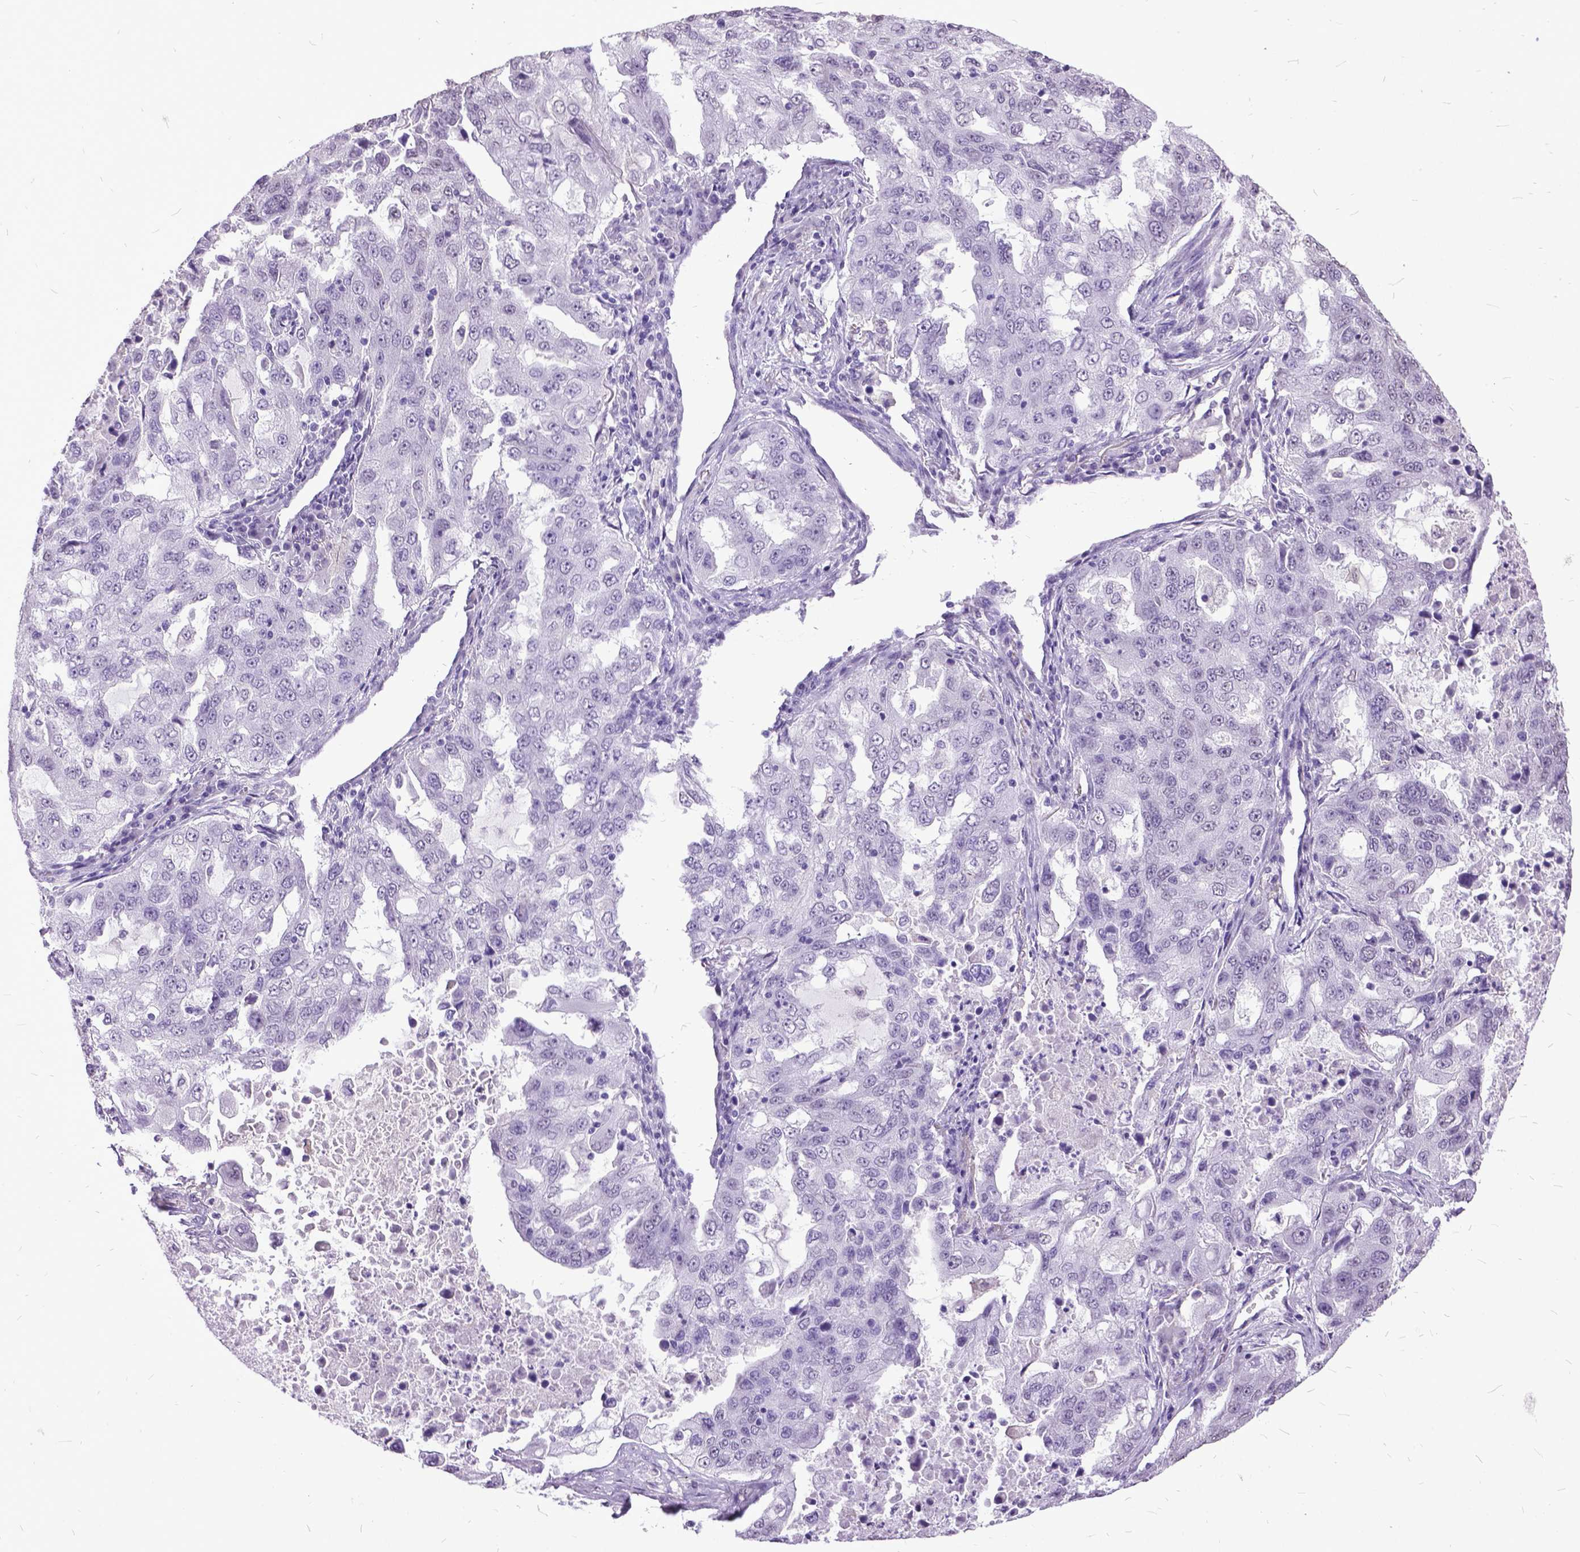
{"staining": {"intensity": "negative", "quantity": "none", "location": "none"}, "tissue": "lung cancer", "cell_type": "Tumor cells", "image_type": "cancer", "snomed": [{"axis": "morphology", "description": "Adenocarcinoma, NOS"}, {"axis": "topography", "description": "Lung"}], "caption": "This is an IHC photomicrograph of human adenocarcinoma (lung). There is no staining in tumor cells.", "gene": "MARCHF10", "patient": {"sex": "female", "age": 61}}